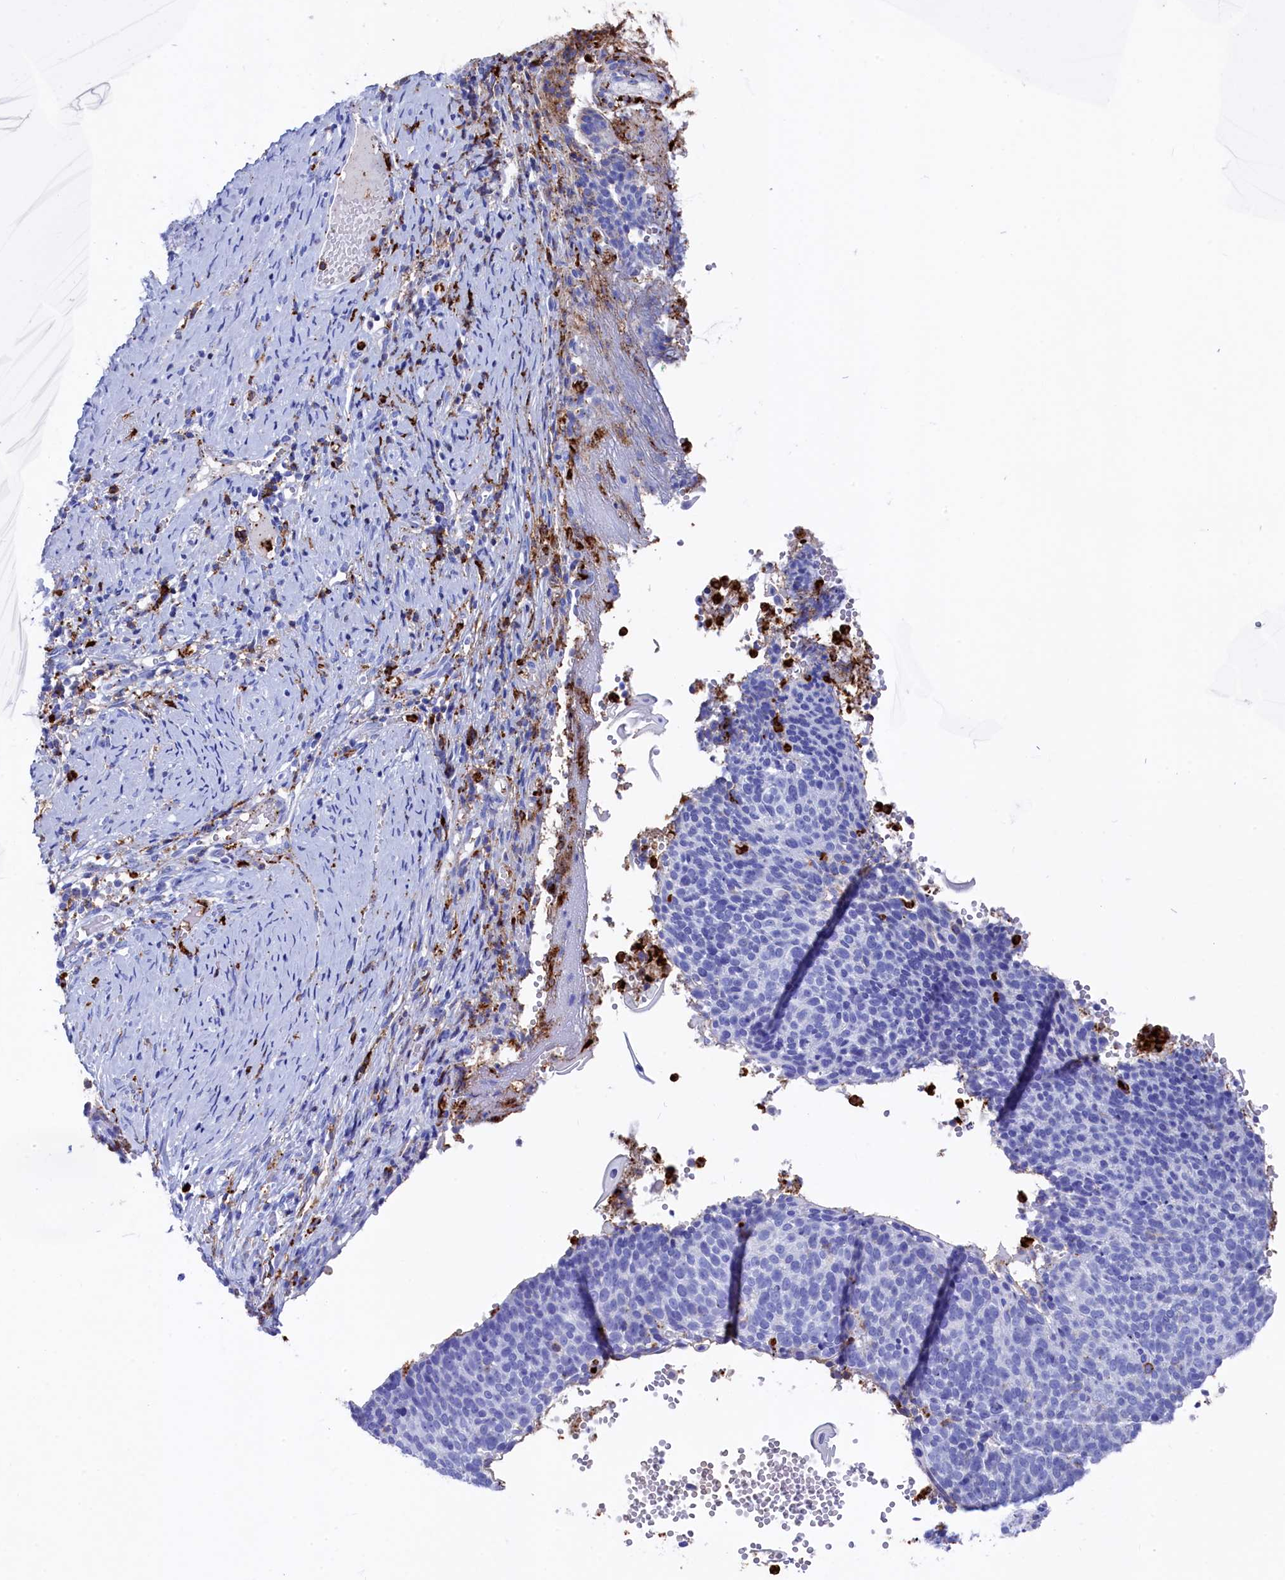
{"staining": {"intensity": "negative", "quantity": "none", "location": "none"}, "tissue": "cervical cancer", "cell_type": "Tumor cells", "image_type": "cancer", "snomed": [{"axis": "morphology", "description": "Normal tissue, NOS"}, {"axis": "morphology", "description": "Squamous cell carcinoma, NOS"}, {"axis": "topography", "description": "Cervix"}], "caption": "This is an immunohistochemistry (IHC) micrograph of human squamous cell carcinoma (cervical). There is no positivity in tumor cells.", "gene": "PLAC8", "patient": {"sex": "female", "age": 39}}